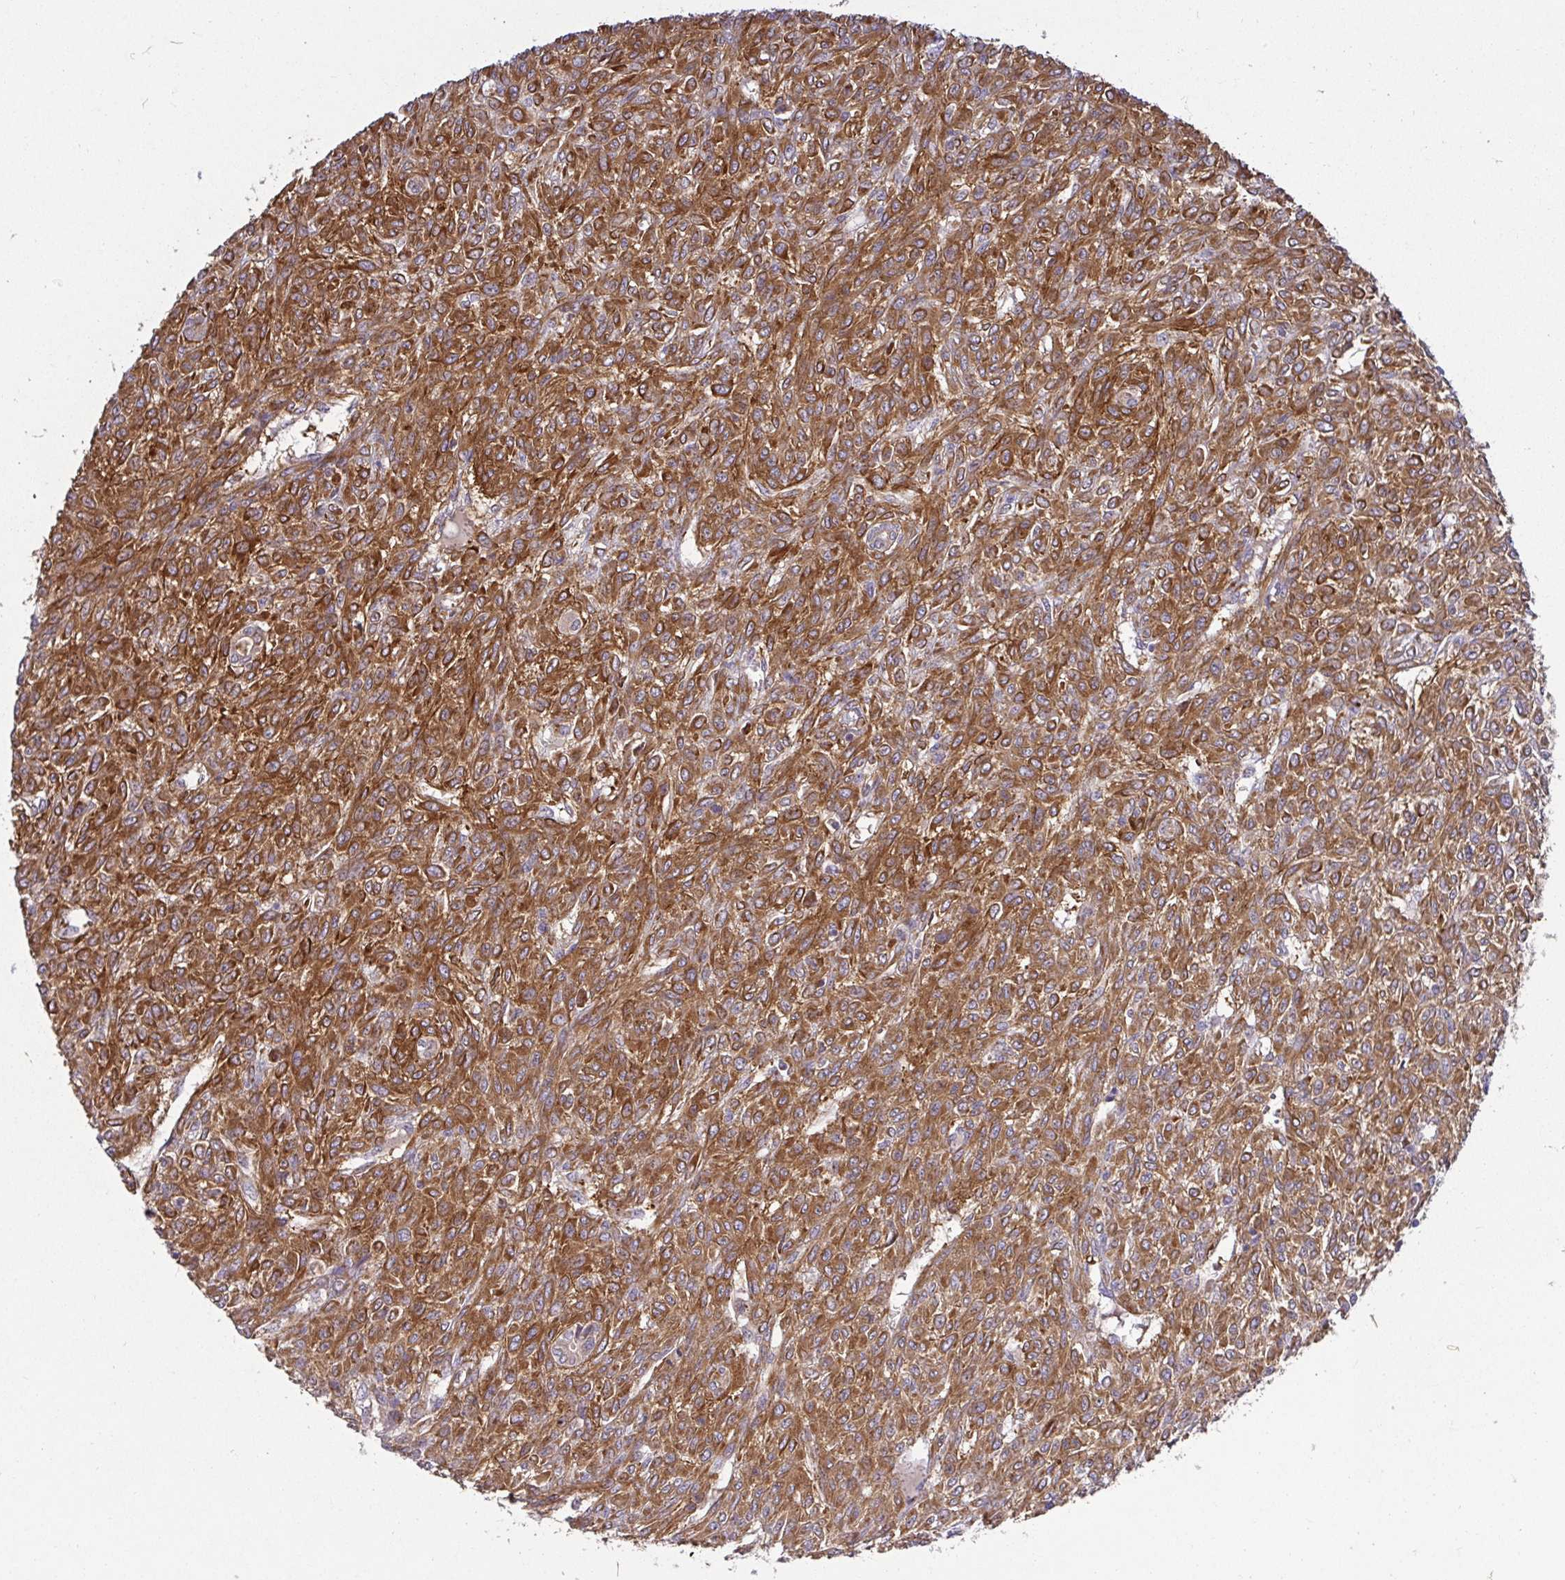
{"staining": {"intensity": "strong", "quantity": ">75%", "location": "cytoplasmic/membranous"}, "tissue": "renal cancer", "cell_type": "Tumor cells", "image_type": "cancer", "snomed": [{"axis": "morphology", "description": "Adenocarcinoma, NOS"}, {"axis": "topography", "description": "Kidney"}], "caption": "The immunohistochemical stain shows strong cytoplasmic/membranous expression in tumor cells of renal cancer tissue. The staining is performed using DAB brown chromogen to label protein expression. The nuclei are counter-stained blue using hematoxylin.", "gene": "TM9SF4", "patient": {"sex": "male", "age": 58}}